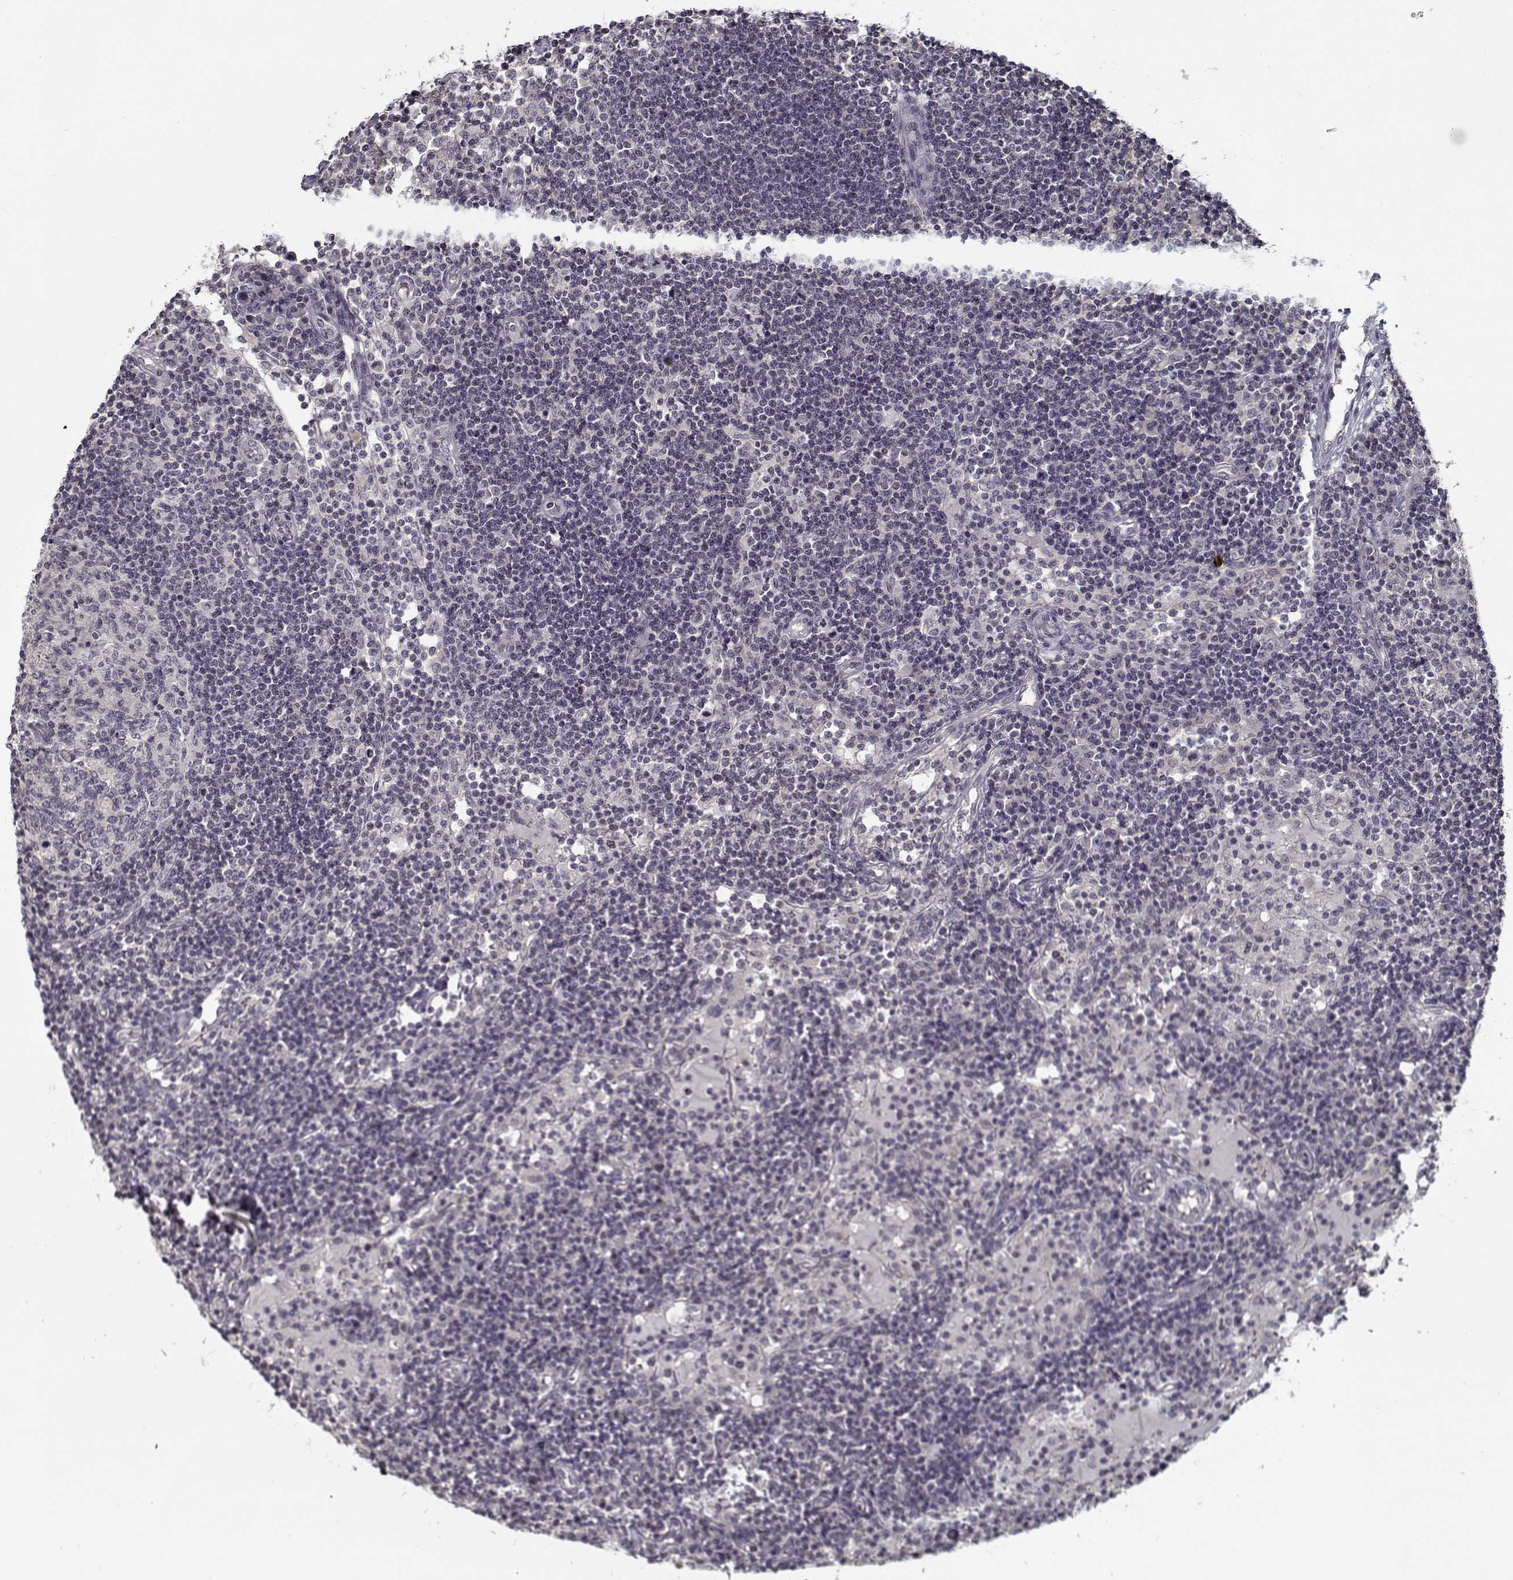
{"staining": {"intensity": "negative", "quantity": "none", "location": "none"}, "tissue": "lymph node", "cell_type": "Germinal center cells", "image_type": "normal", "snomed": [{"axis": "morphology", "description": "Normal tissue, NOS"}, {"axis": "topography", "description": "Lymph node"}], "caption": "An immunohistochemistry histopathology image of normal lymph node is shown. There is no staining in germinal center cells of lymph node. The staining was performed using DAB to visualize the protein expression in brown, while the nuclei were stained in blue with hematoxylin (Magnification: 20x).", "gene": "TESPA1", "patient": {"sex": "female", "age": 72}}